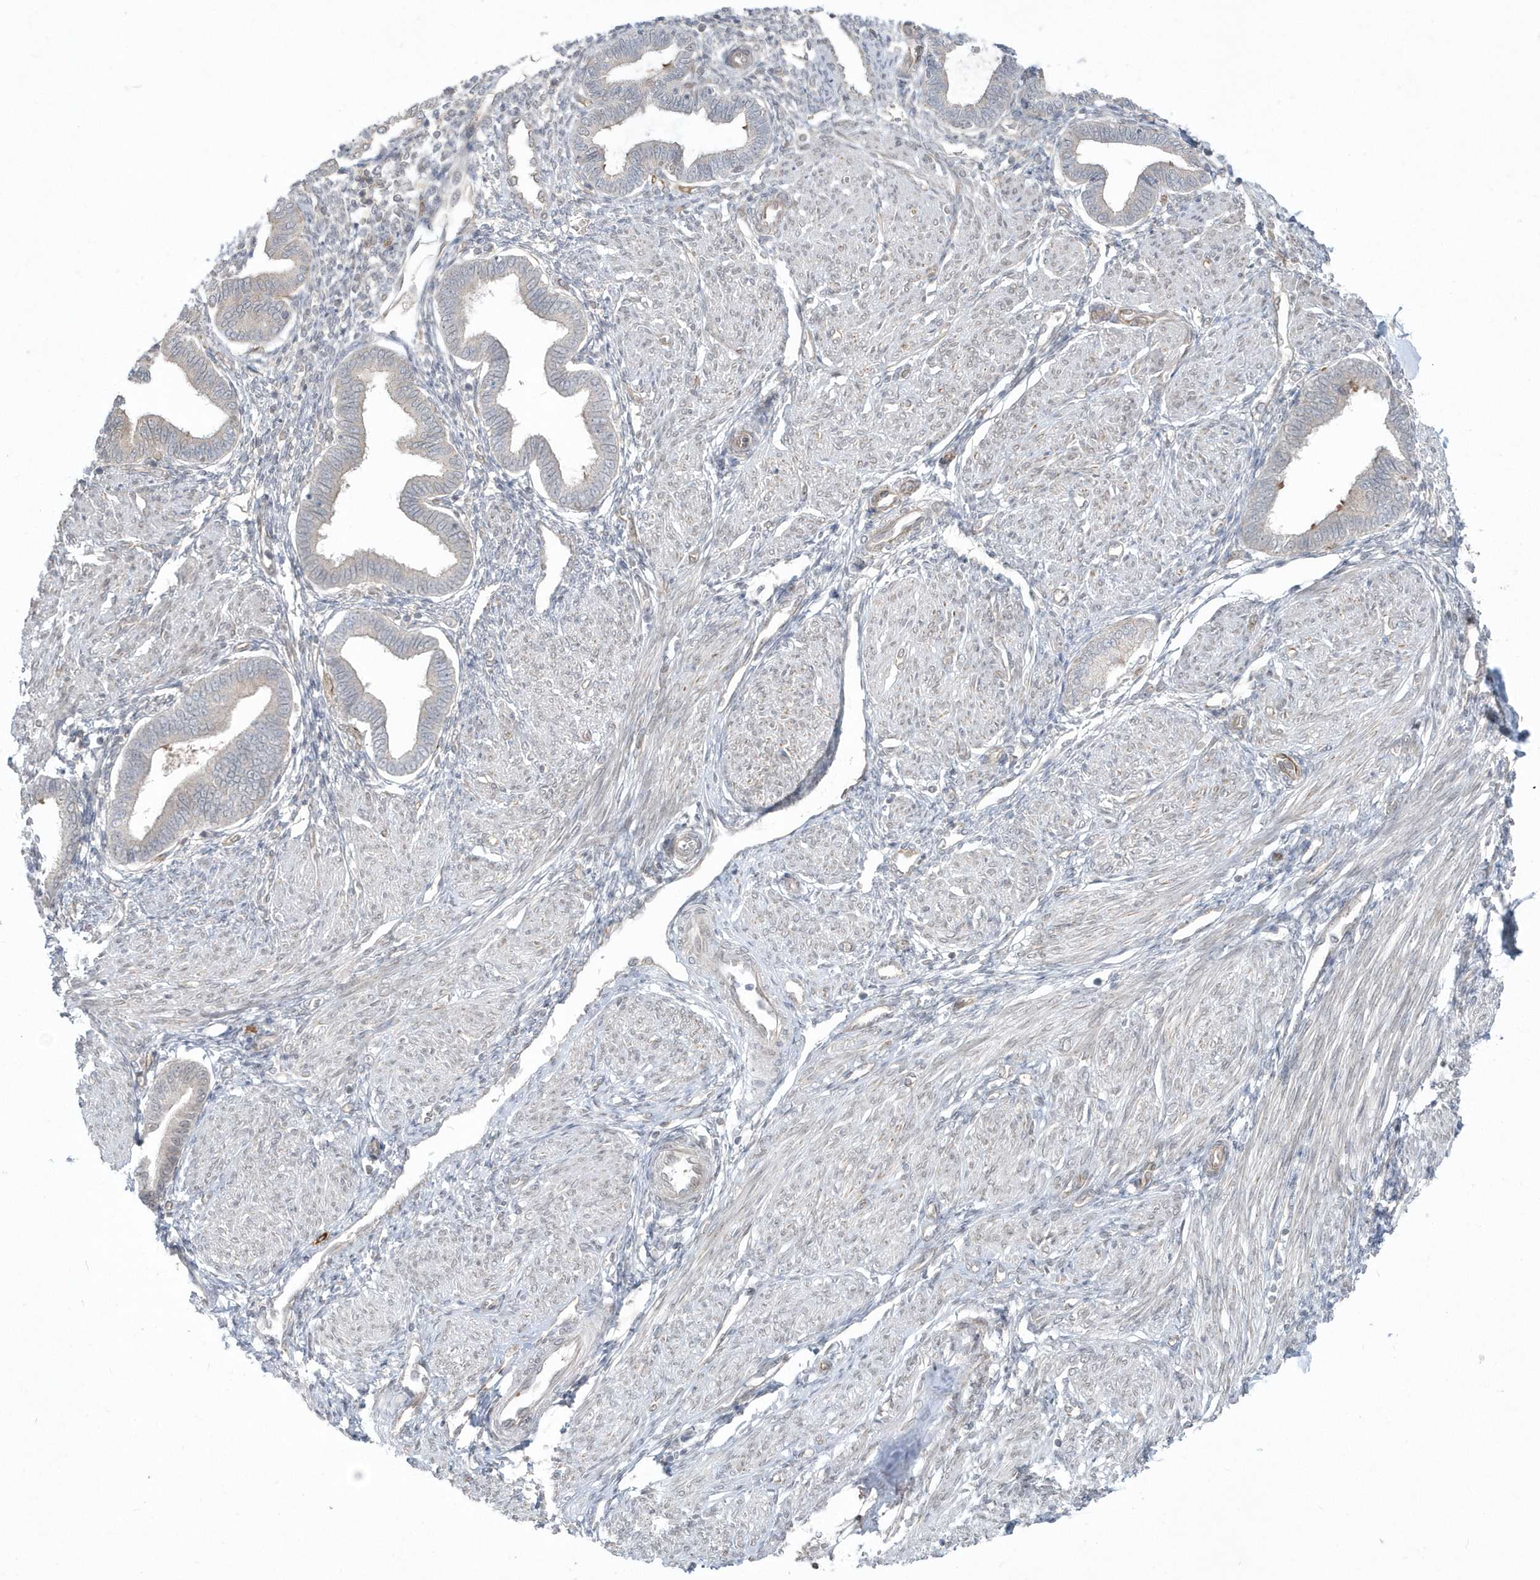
{"staining": {"intensity": "moderate", "quantity": "<25%", "location": "cytoplasmic/membranous"}, "tissue": "endometrium", "cell_type": "Cells in endometrial stroma", "image_type": "normal", "snomed": [{"axis": "morphology", "description": "Normal tissue, NOS"}, {"axis": "topography", "description": "Endometrium"}], "caption": "Human endometrium stained for a protein (brown) demonstrates moderate cytoplasmic/membranous positive staining in about <25% of cells in endometrial stroma.", "gene": "DHX57", "patient": {"sex": "female", "age": 53}}